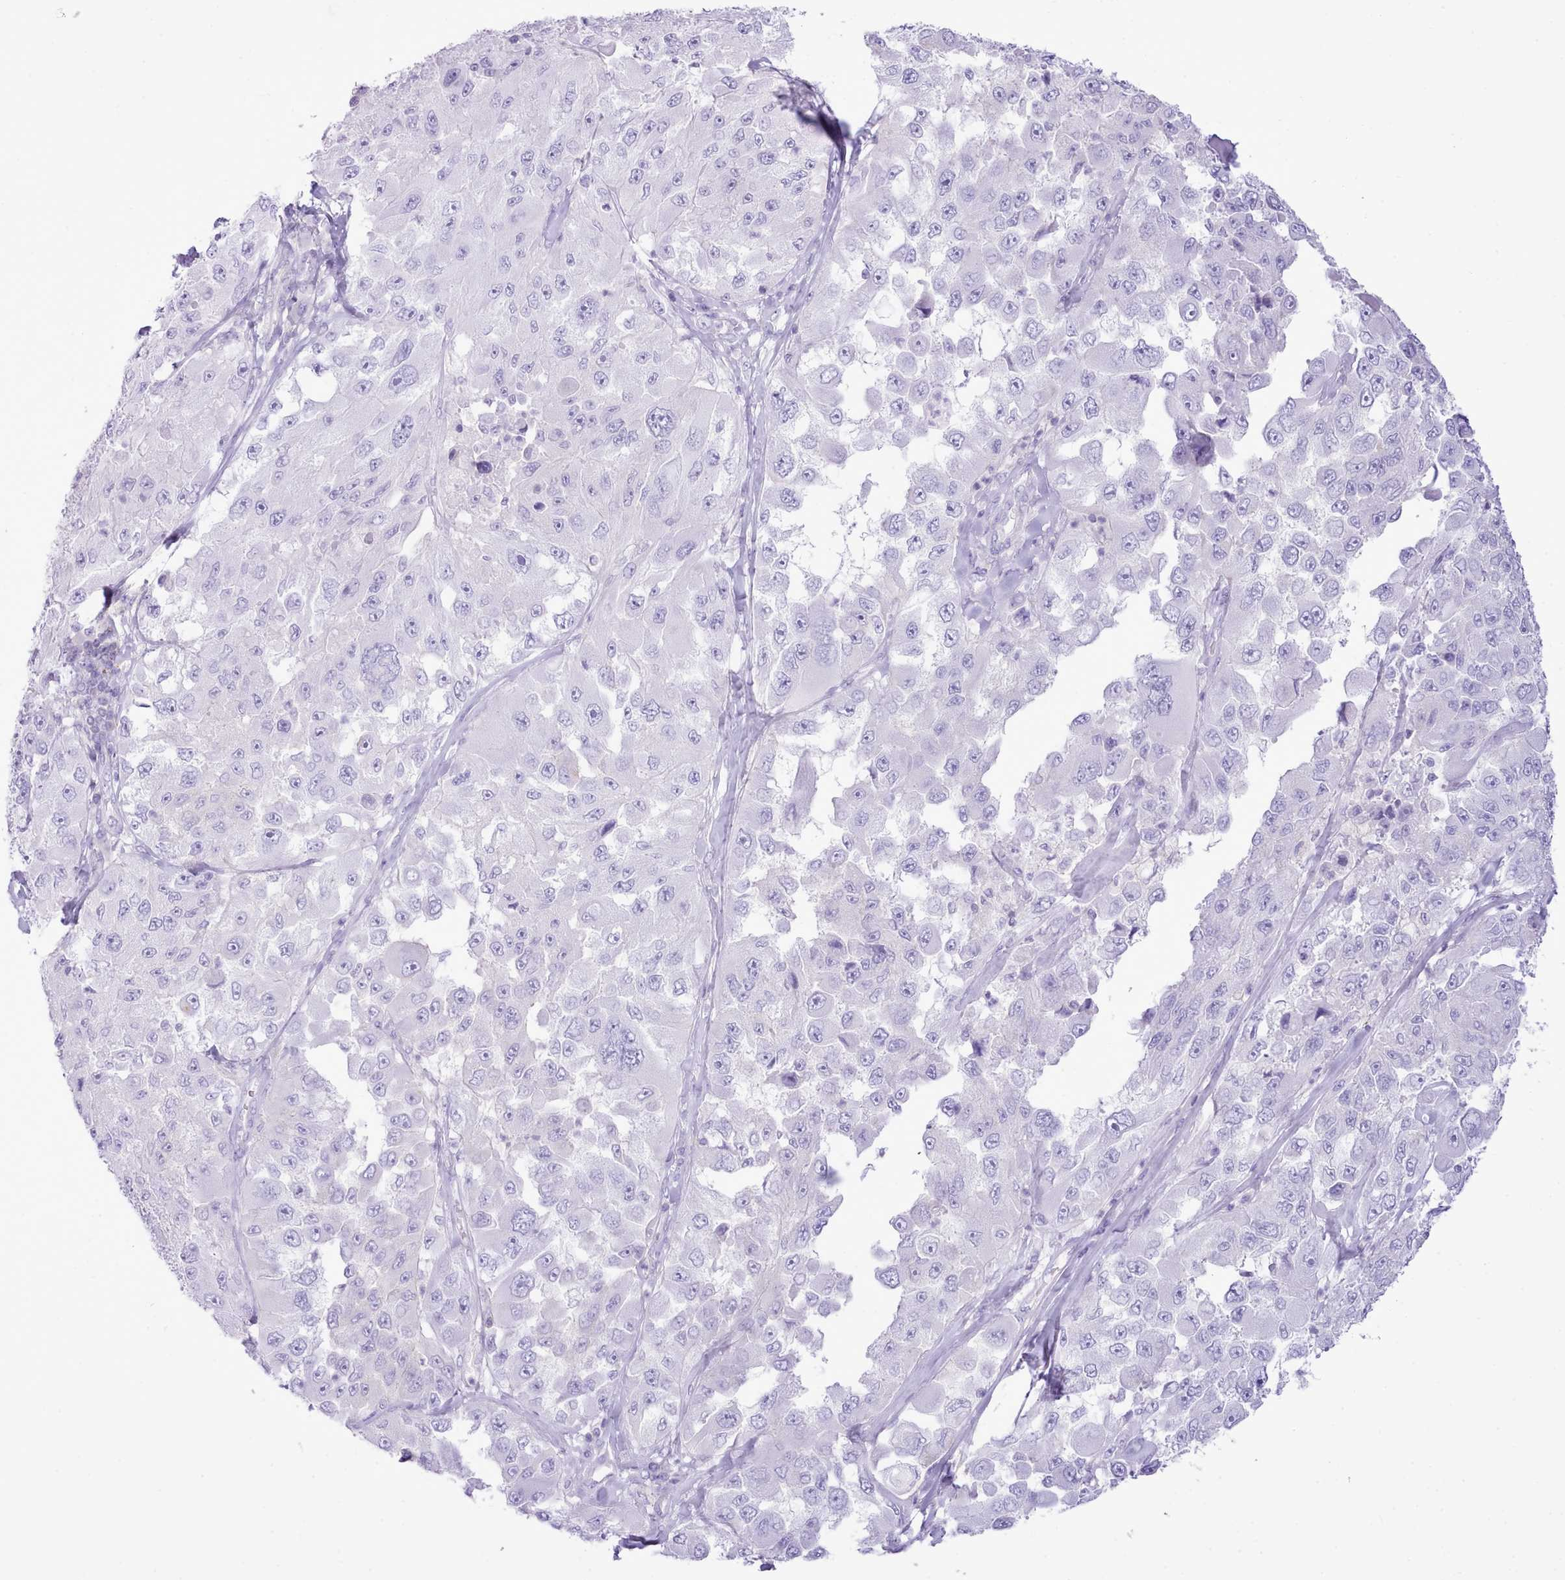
{"staining": {"intensity": "negative", "quantity": "none", "location": "none"}, "tissue": "melanoma", "cell_type": "Tumor cells", "image_type": "cancer", "snomed": [{"axis": "morphology", "description": "Malignant melanoma, Metastatic site"}, {"axis": "topography", "description": "Lymph node"}], "caption": "Histopathology image shows no protein positivity in tumor cells of malignant melanoma (metastatic site) tissue. The staining is performed using DAB (3,3'-diaminobenzidine) brown chromogen with nuclei counter-stained in using hematoxylin.", "gene": "MDFI", "patient": {"sex": "male", "age": 62}}